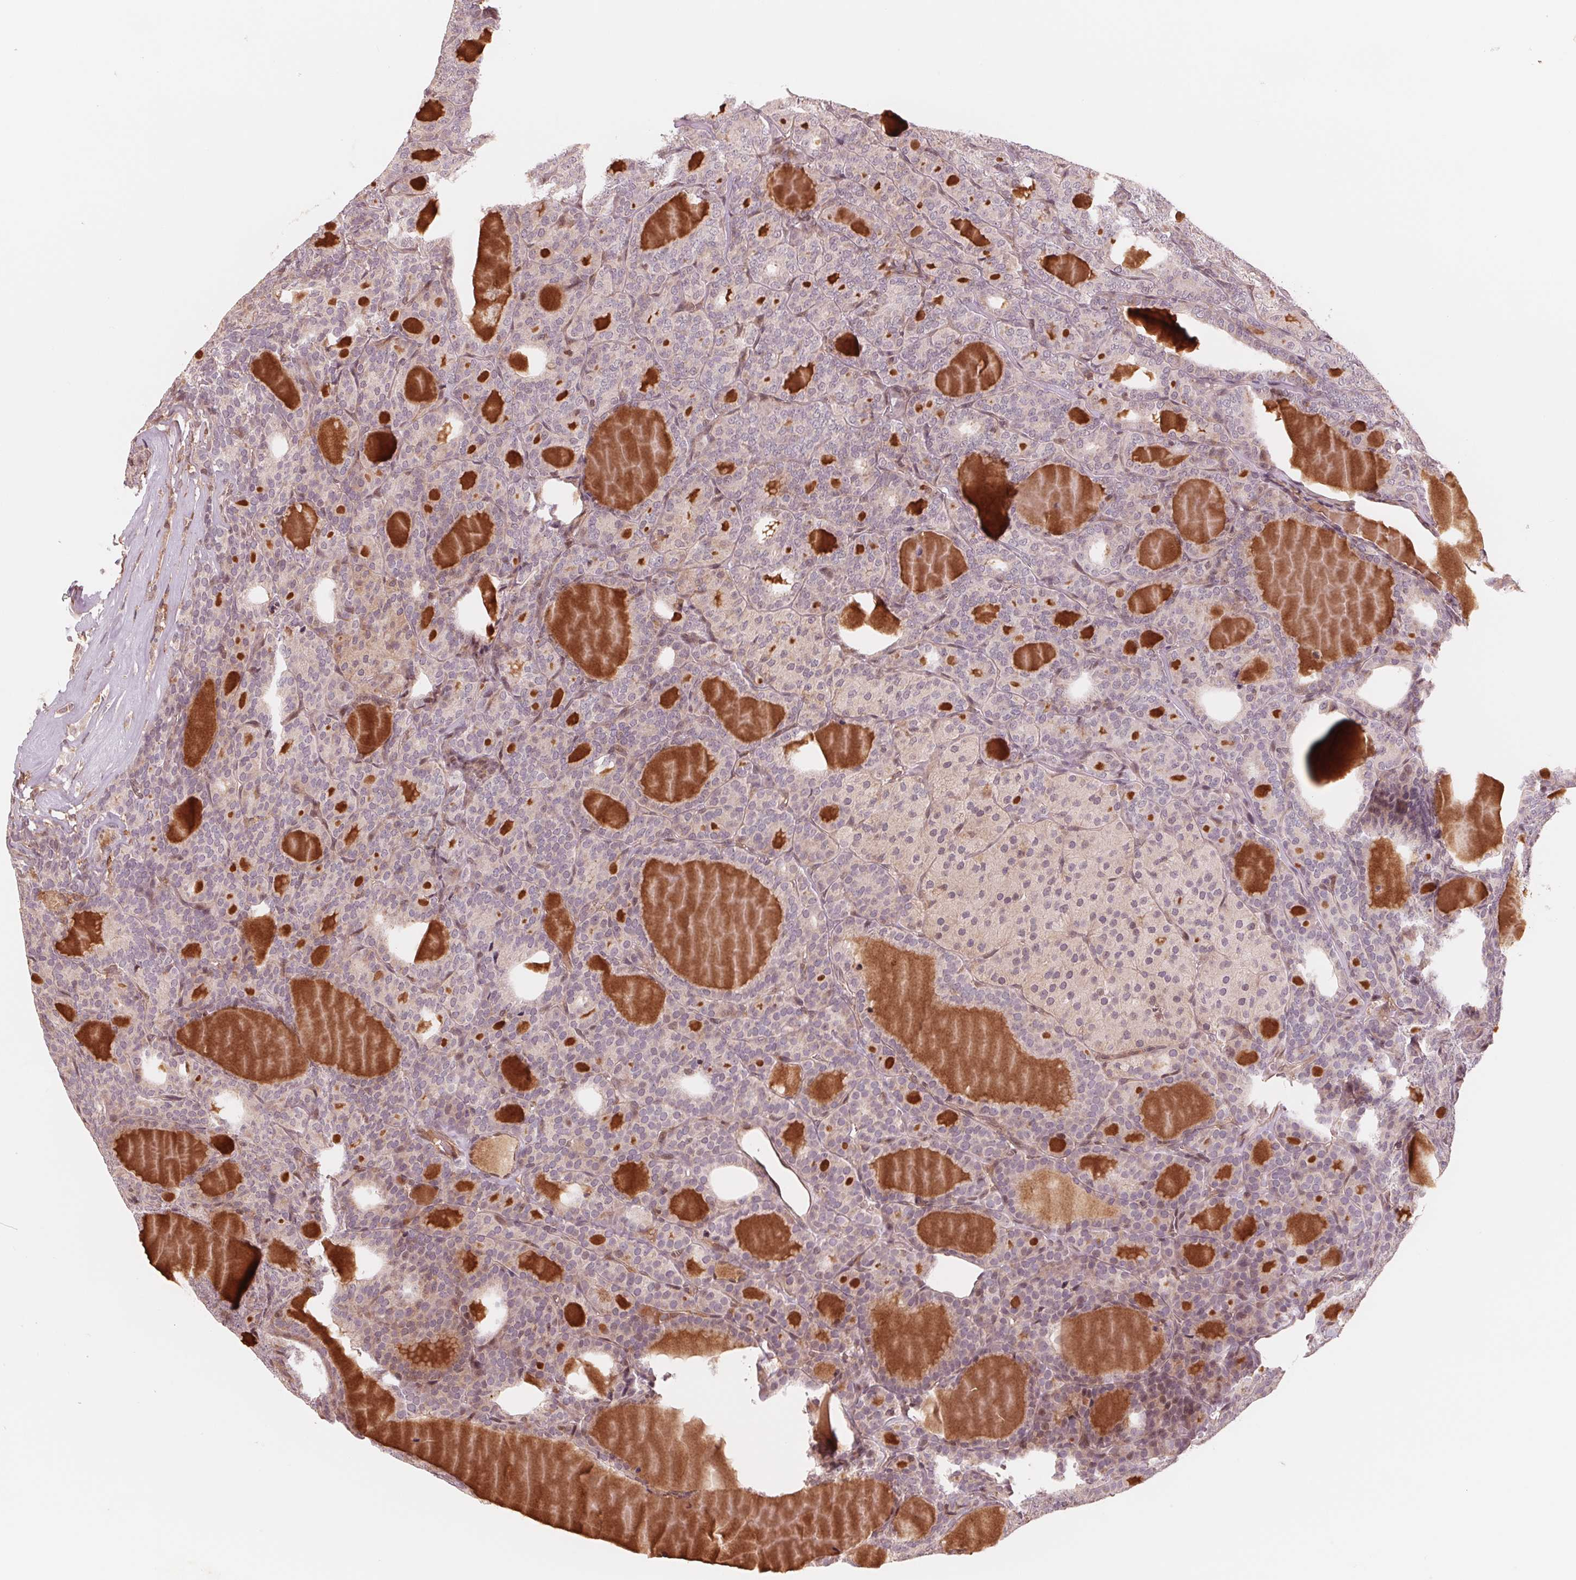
{"staining": {"intensity": "negative", "quantity": "none", "location": "none"}, "tissue": "thyroid cancer", "cell_type": "Tumor cells", "image_type": "cancer", "snomed": [{"axis": "morphology", "description": "Follicular adenoma carcinoma, NOS"}, {"axis": "topography", "description": "Thyroid gland"}], "caption": "Protein analysis of thyroid cancer shows no significant positivity in tumor cells.", "gene": "IL9R", "patient": {"sex": "male", "age": 74}}